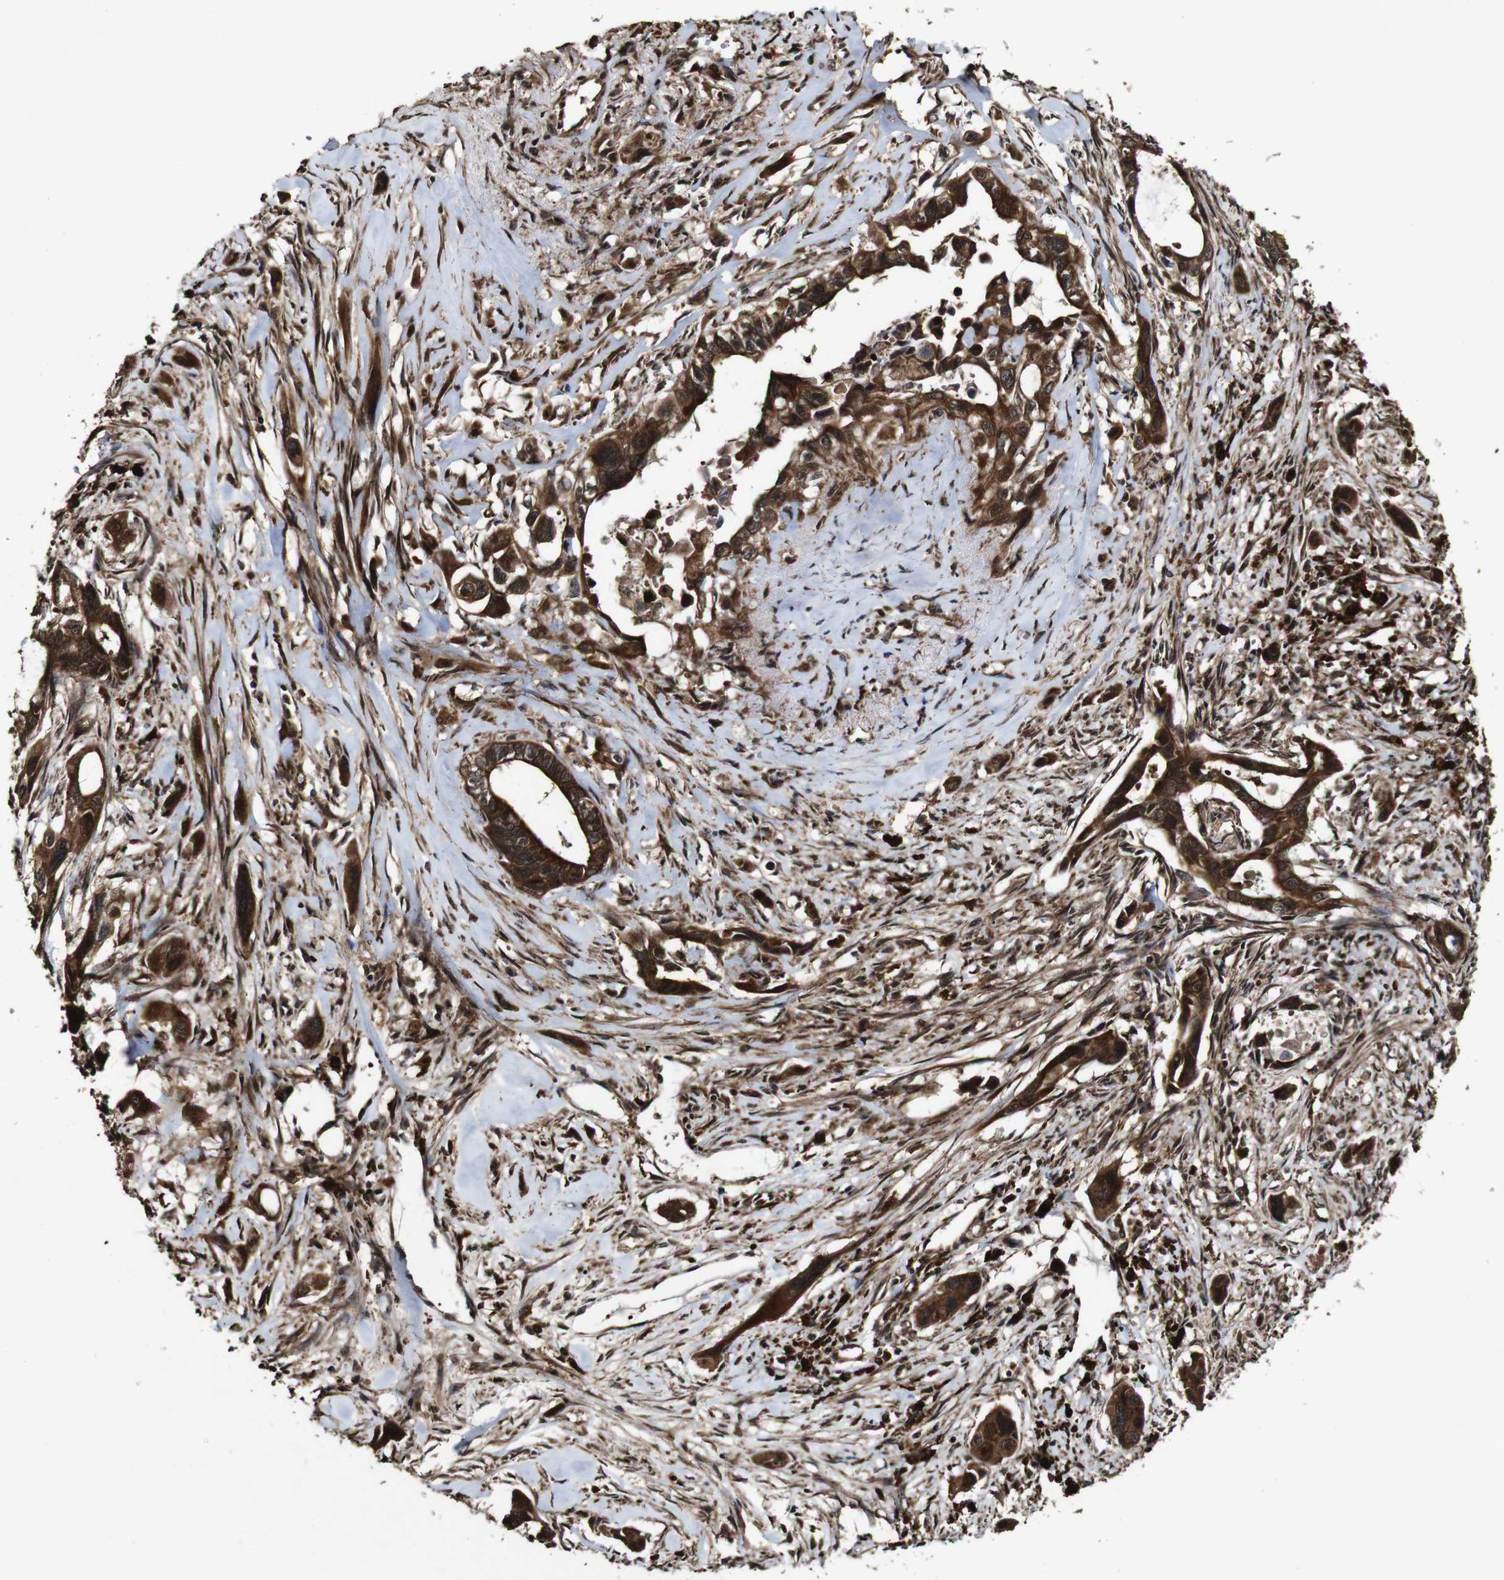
{"staining": {"intensity": "strong", "quantity": ">75%", "location": "cytoplasmic/membranous,nuclear"}, "tissue": "pancreatic cancer", "cell_type": "Tumor cells", "image_type": "cancer", "snomed": [{"axis": "morphology", "description": "Adenocarcinoma, NOS"}, {"axis": "topography", "description": "Pancreas"}], "caption": "Protein staining reveals strong cytoplasmic/membranous and nuclear positivity in about >75% of tumor cells in adenocarcinoma (pancreatic).", "gene": "BTN3A3", "patient": {"sex": "male", "age": 73}}